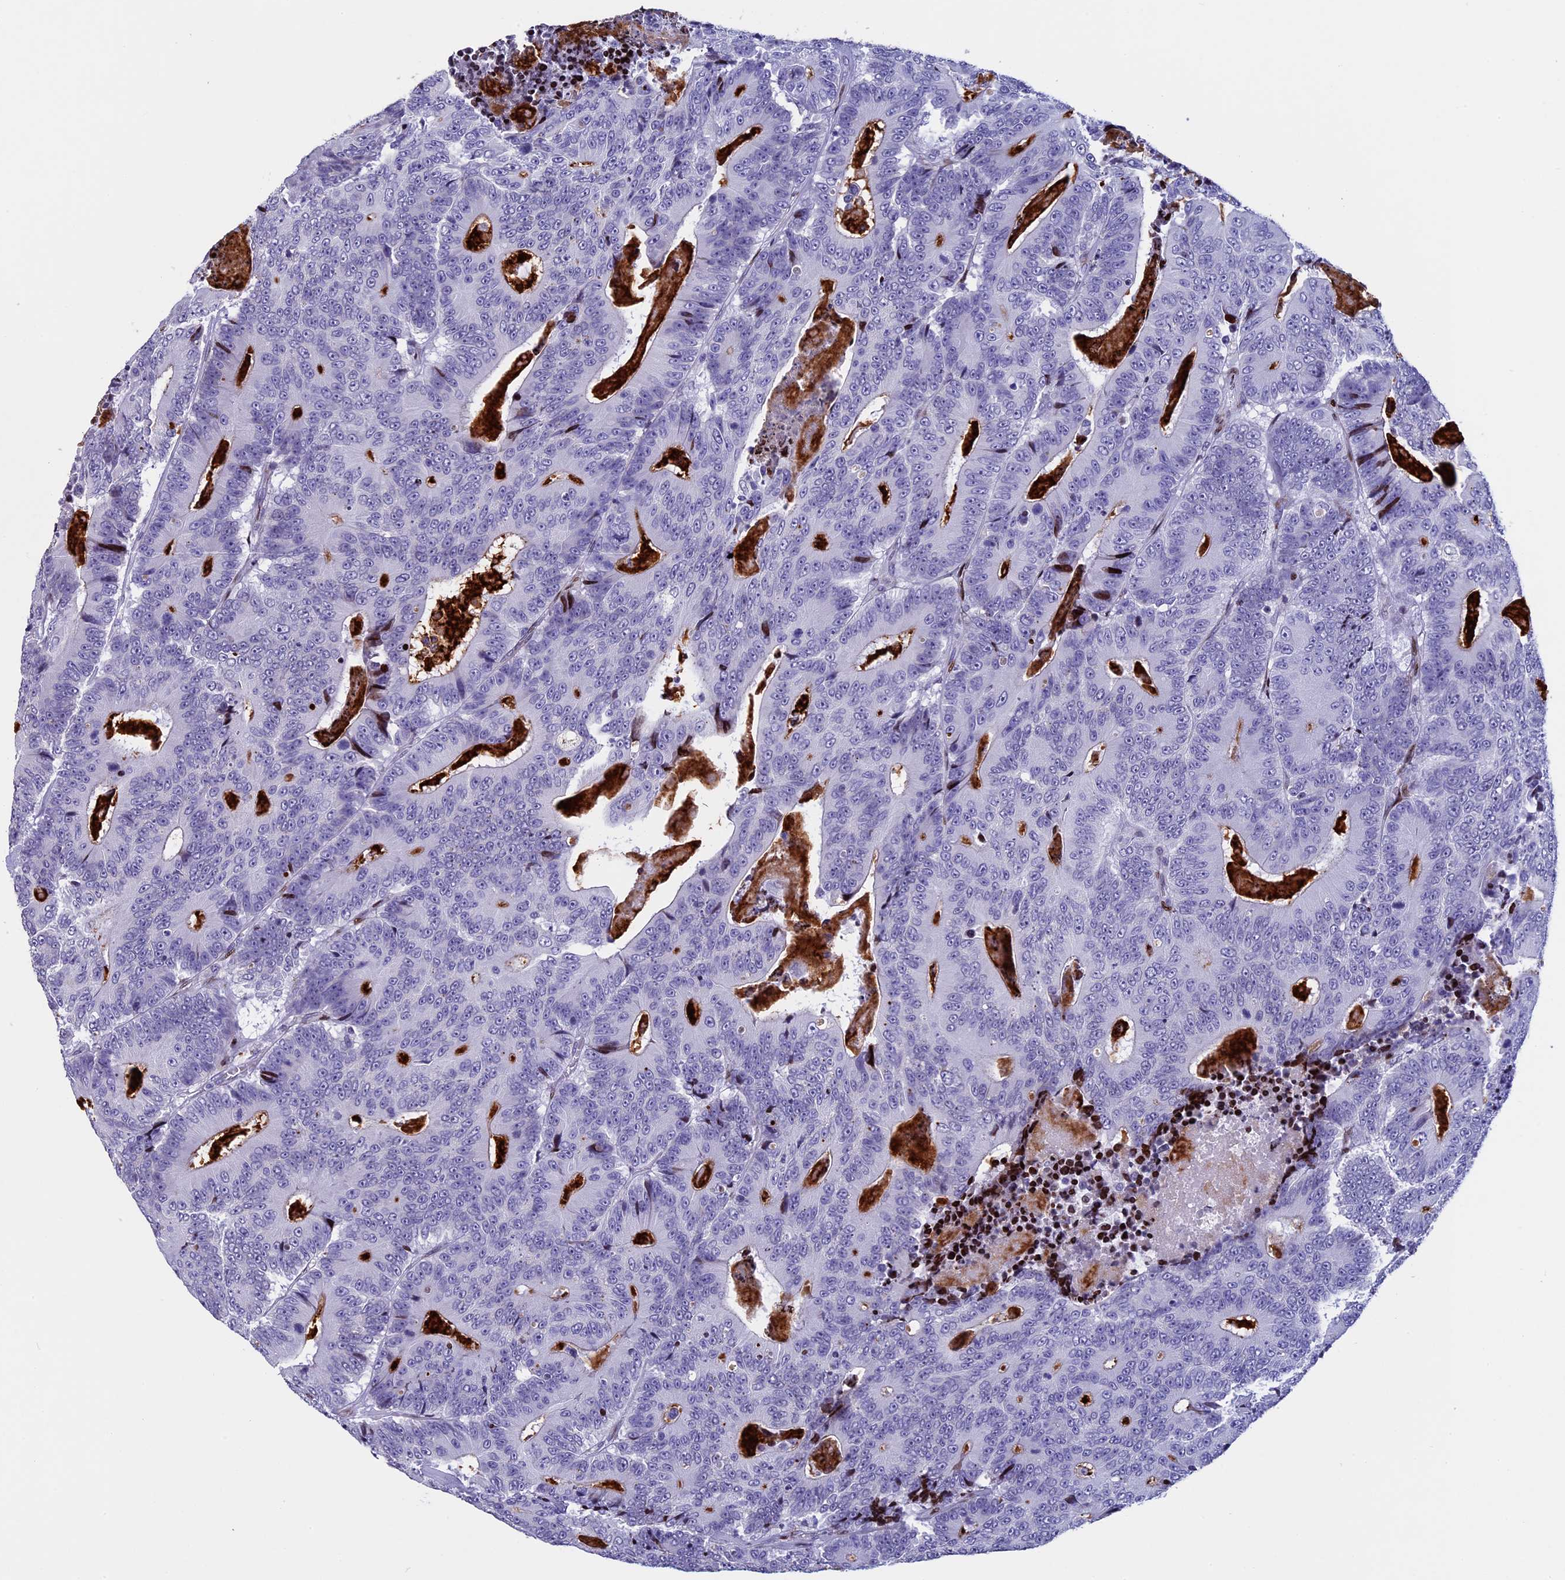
{"staining": {"intensity": "negative", "quantity": "none", "location": "none"}, "tissue": "colorectal cancer", "cell_type": "Tumor cells", "image_type": "cancer", "snomed": [{"axis": "morphology", "description": "Adenocarcinoma, NOS"}, {"axis": "topography", "description": "Colon"}], "caption": "DAB immunohistochemical staining of colorectal cancer (adenocarcinoma) exhibits no significant staining in tumor cells.", "gene": "BTBD3", "patient": {"sex": "male", "age": 83}}